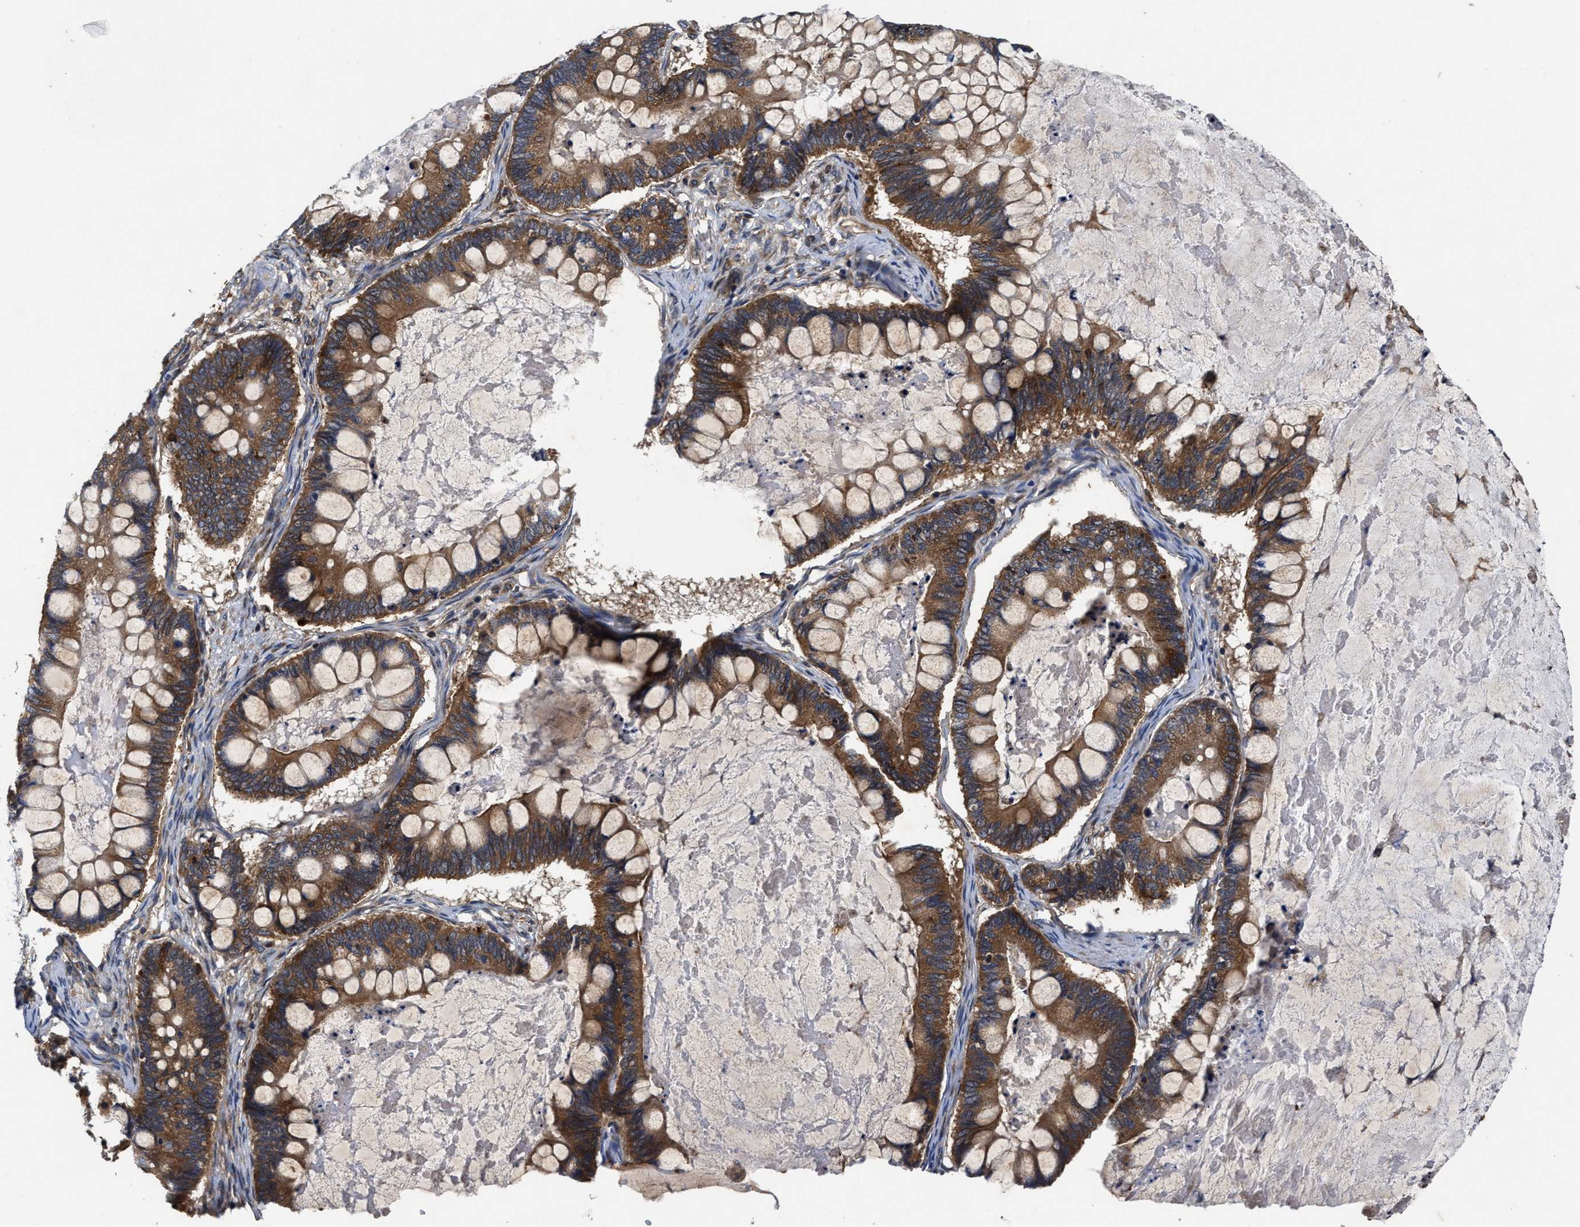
{"staining": {"intensity": "moderate", "quantity": ">75%", "location": "cytoplasmic/membranous"}, "tissue": "ovarian cancer", "cell_type": "Tumor cells", "image_type": "cancer", "snomed": [{"axis": "morphology", "description": "Cystadenocarcinoma, mucinous, NOS"}, {"axis": "topography", "description": "Ovary"}], "caption": "Brown immunohistochemical staining in ovarian cancer (mucinous cystadenocarcinoma) shows moderate cytoplasmic/membranous staining in approximately >75% of tumor cells.", "gene": "EFNA4", "patient": {"sex": "female", "age": 61}}